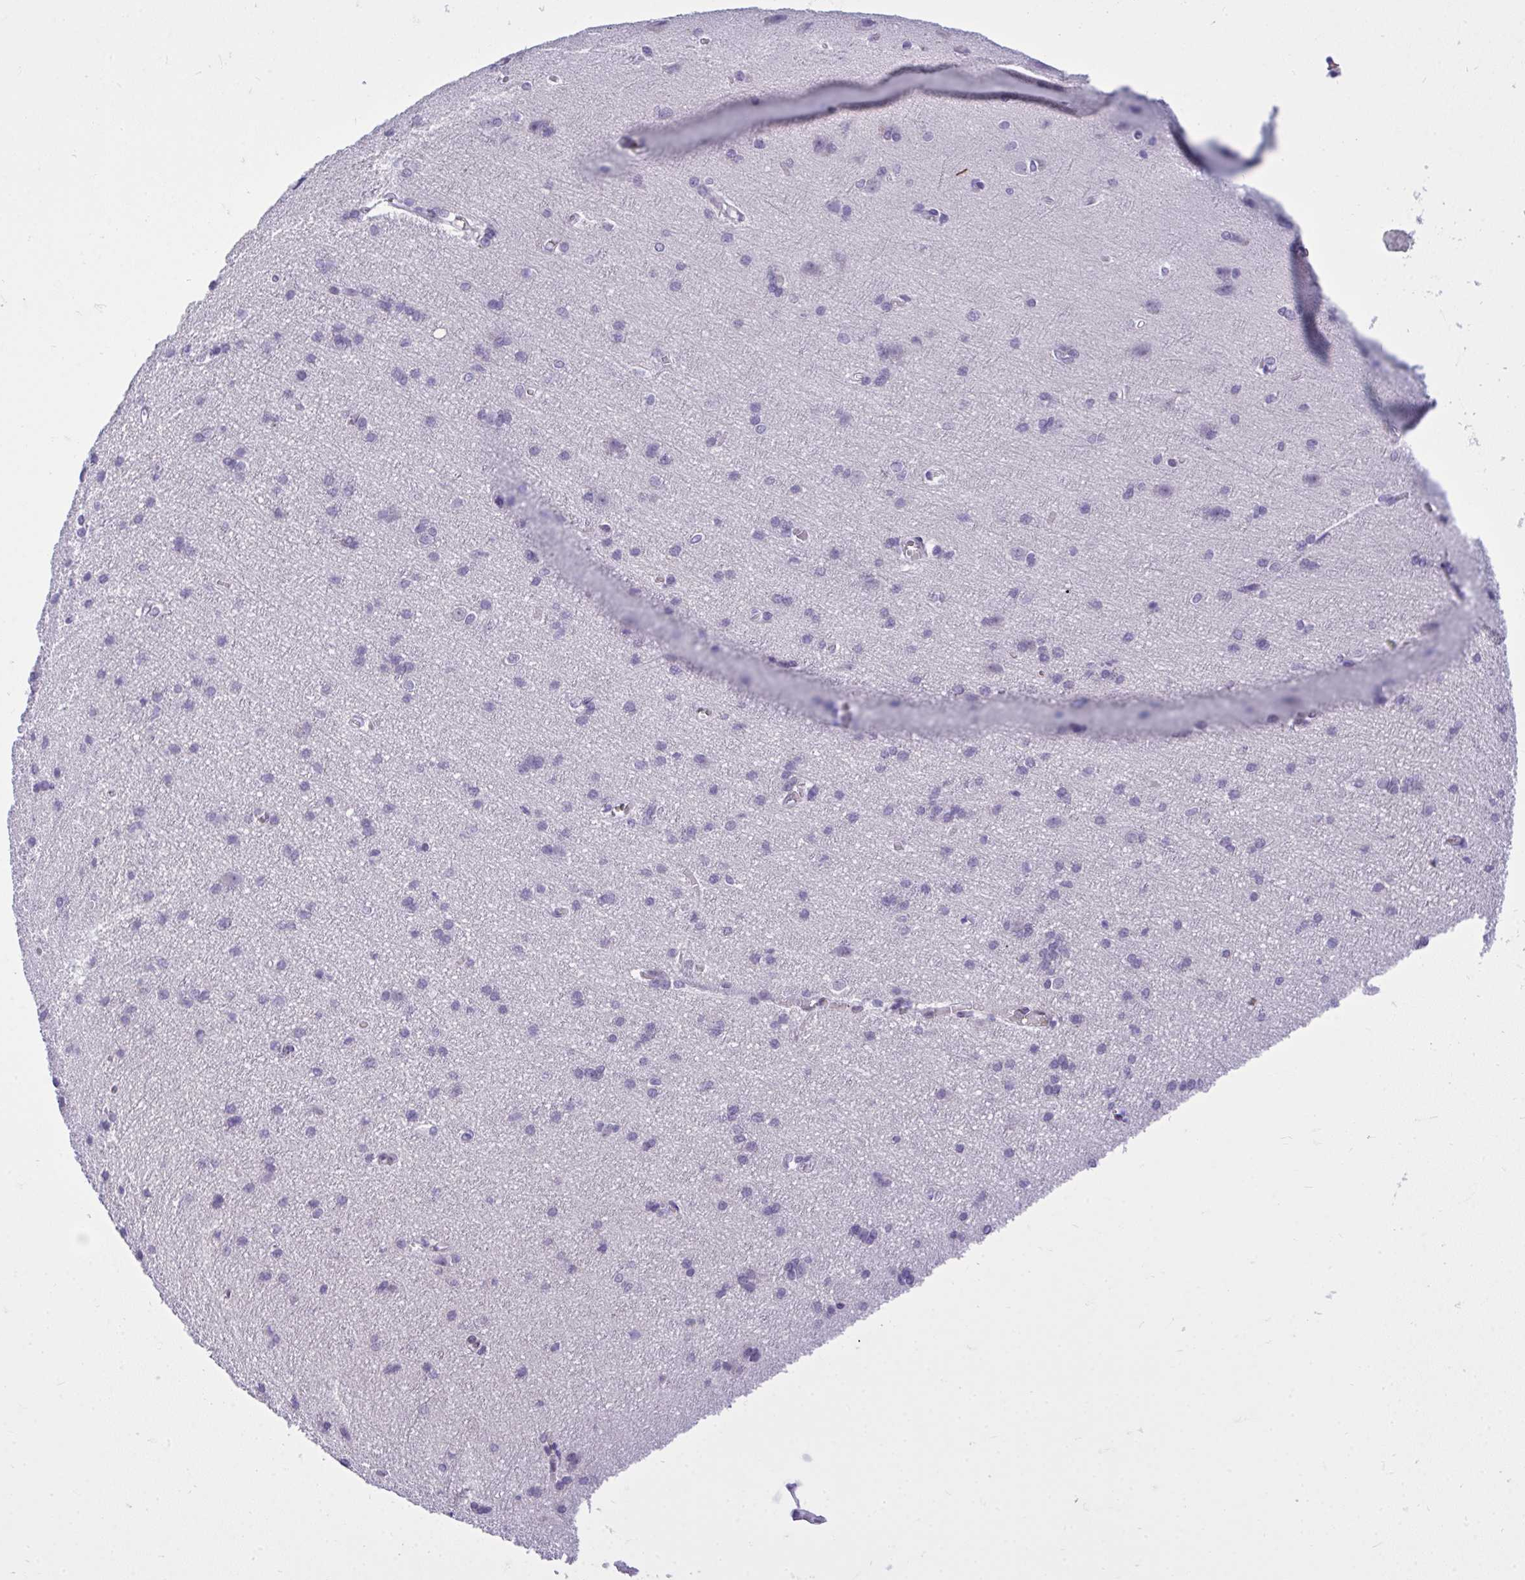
{"staining": {"intensity": "negative", "quantity": "none", "location": "none"}, "tissue": "cerebral cortex", "cell_type": "Endothelial cells", "image_type": "normal", "snomed": [{"axis": "morphology", "description": "Normal tissue, NOS"}, {"axis": "topography", "description": "Cerebral cortex"}], "caption": "IHC of unremarkable cerebral cortex shows no positivity in endothelial cells. (Immunohistochemistry, brightfield microscopy, high magnification).", "gene": "TEAD4", "patient": {"sex": "male", "age": 37}}